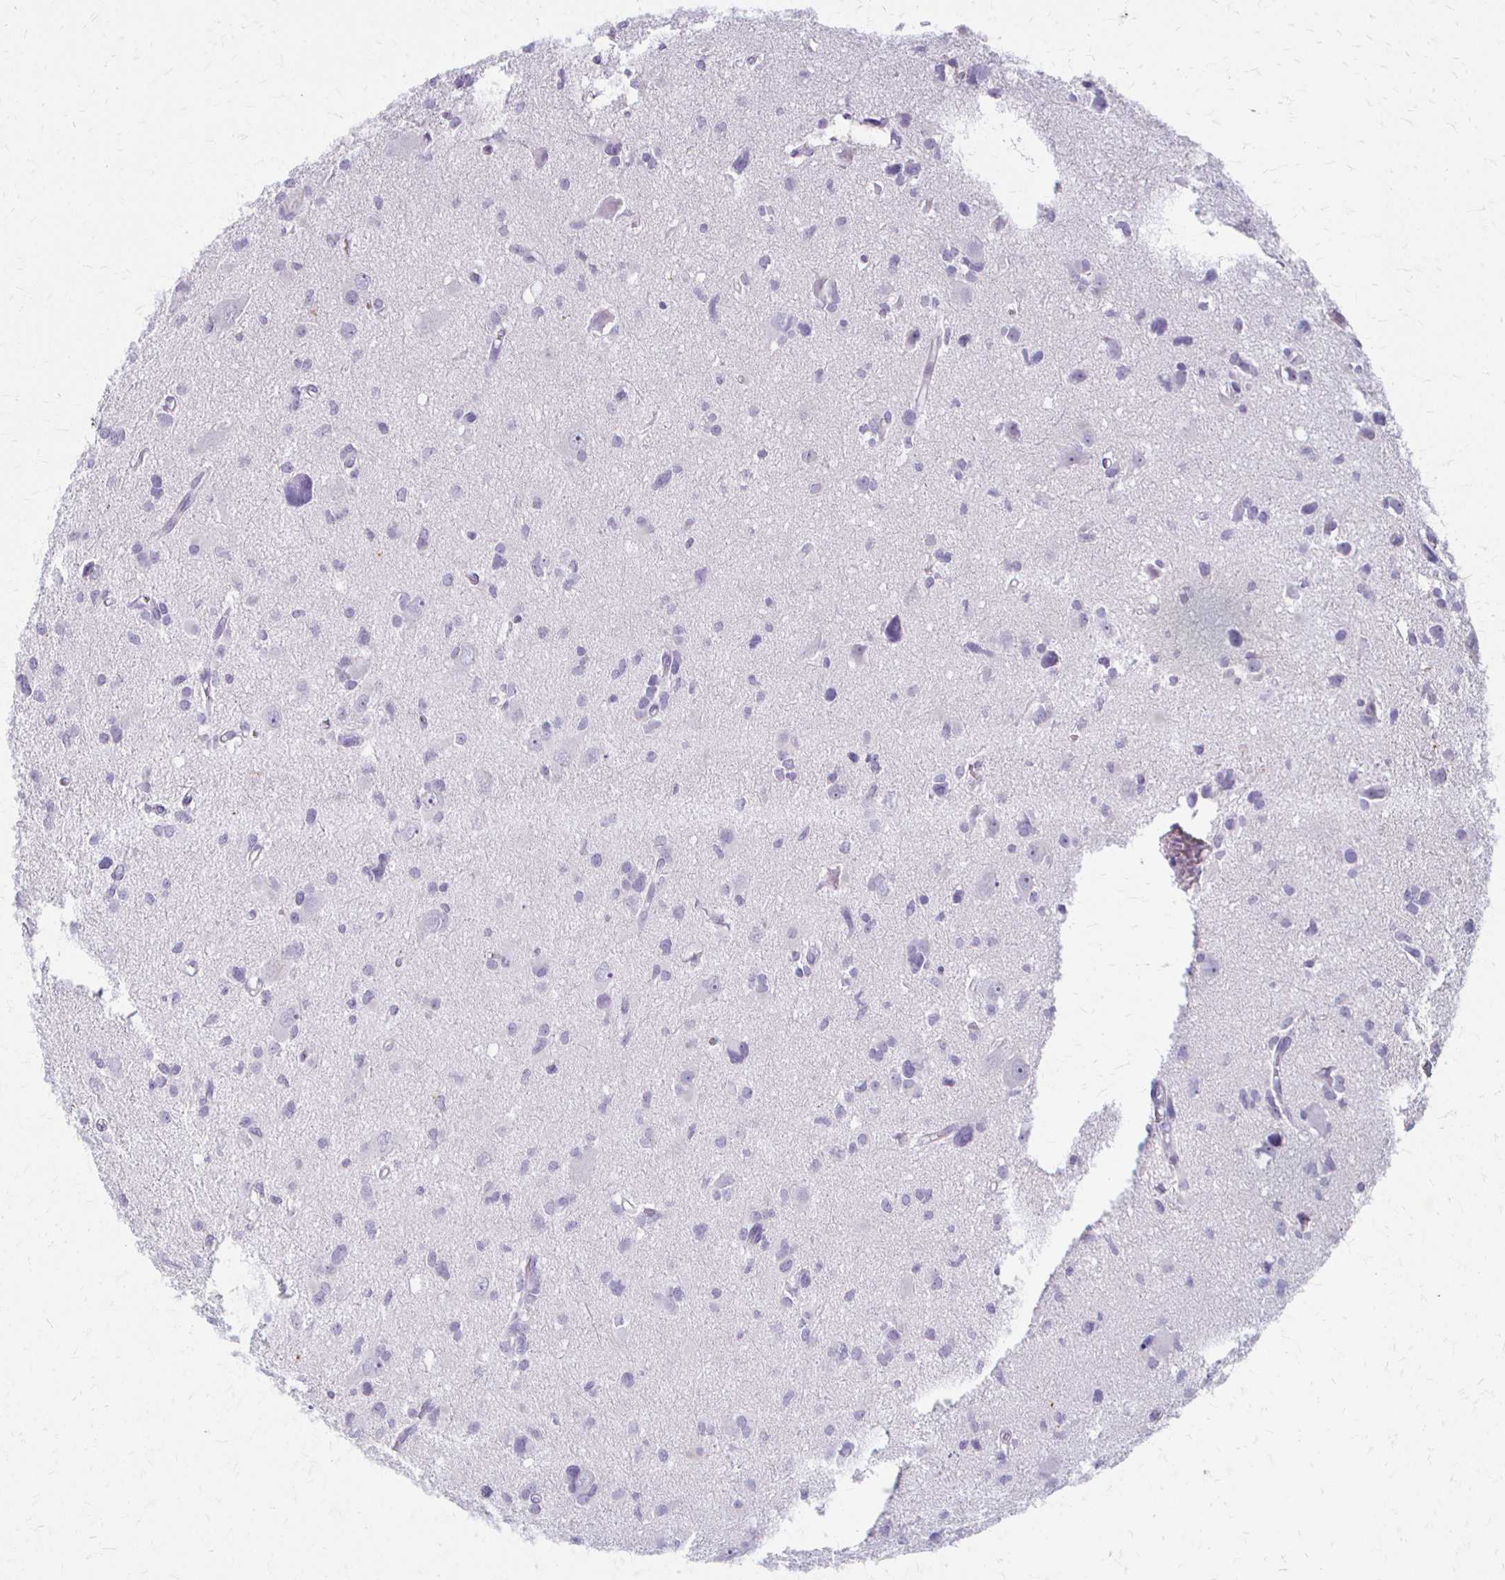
{"staining": {"intensity": "negative", "quantity": "none", "location": "none"}, "tissue": "glioma", "cell_type": "Tumor cells", "image_type": "cancer", "snomed": [{"axis": "morphology", "description": "Glioma, malignant, High grade"}, {"axis": "topography", "description": "Brain"}], "caption": "Tumor cells are negative for brown protein staining in malignant glioma (high-grade).", "gene": "ACP5", "patient": {"sex": "male", "age": 23}}